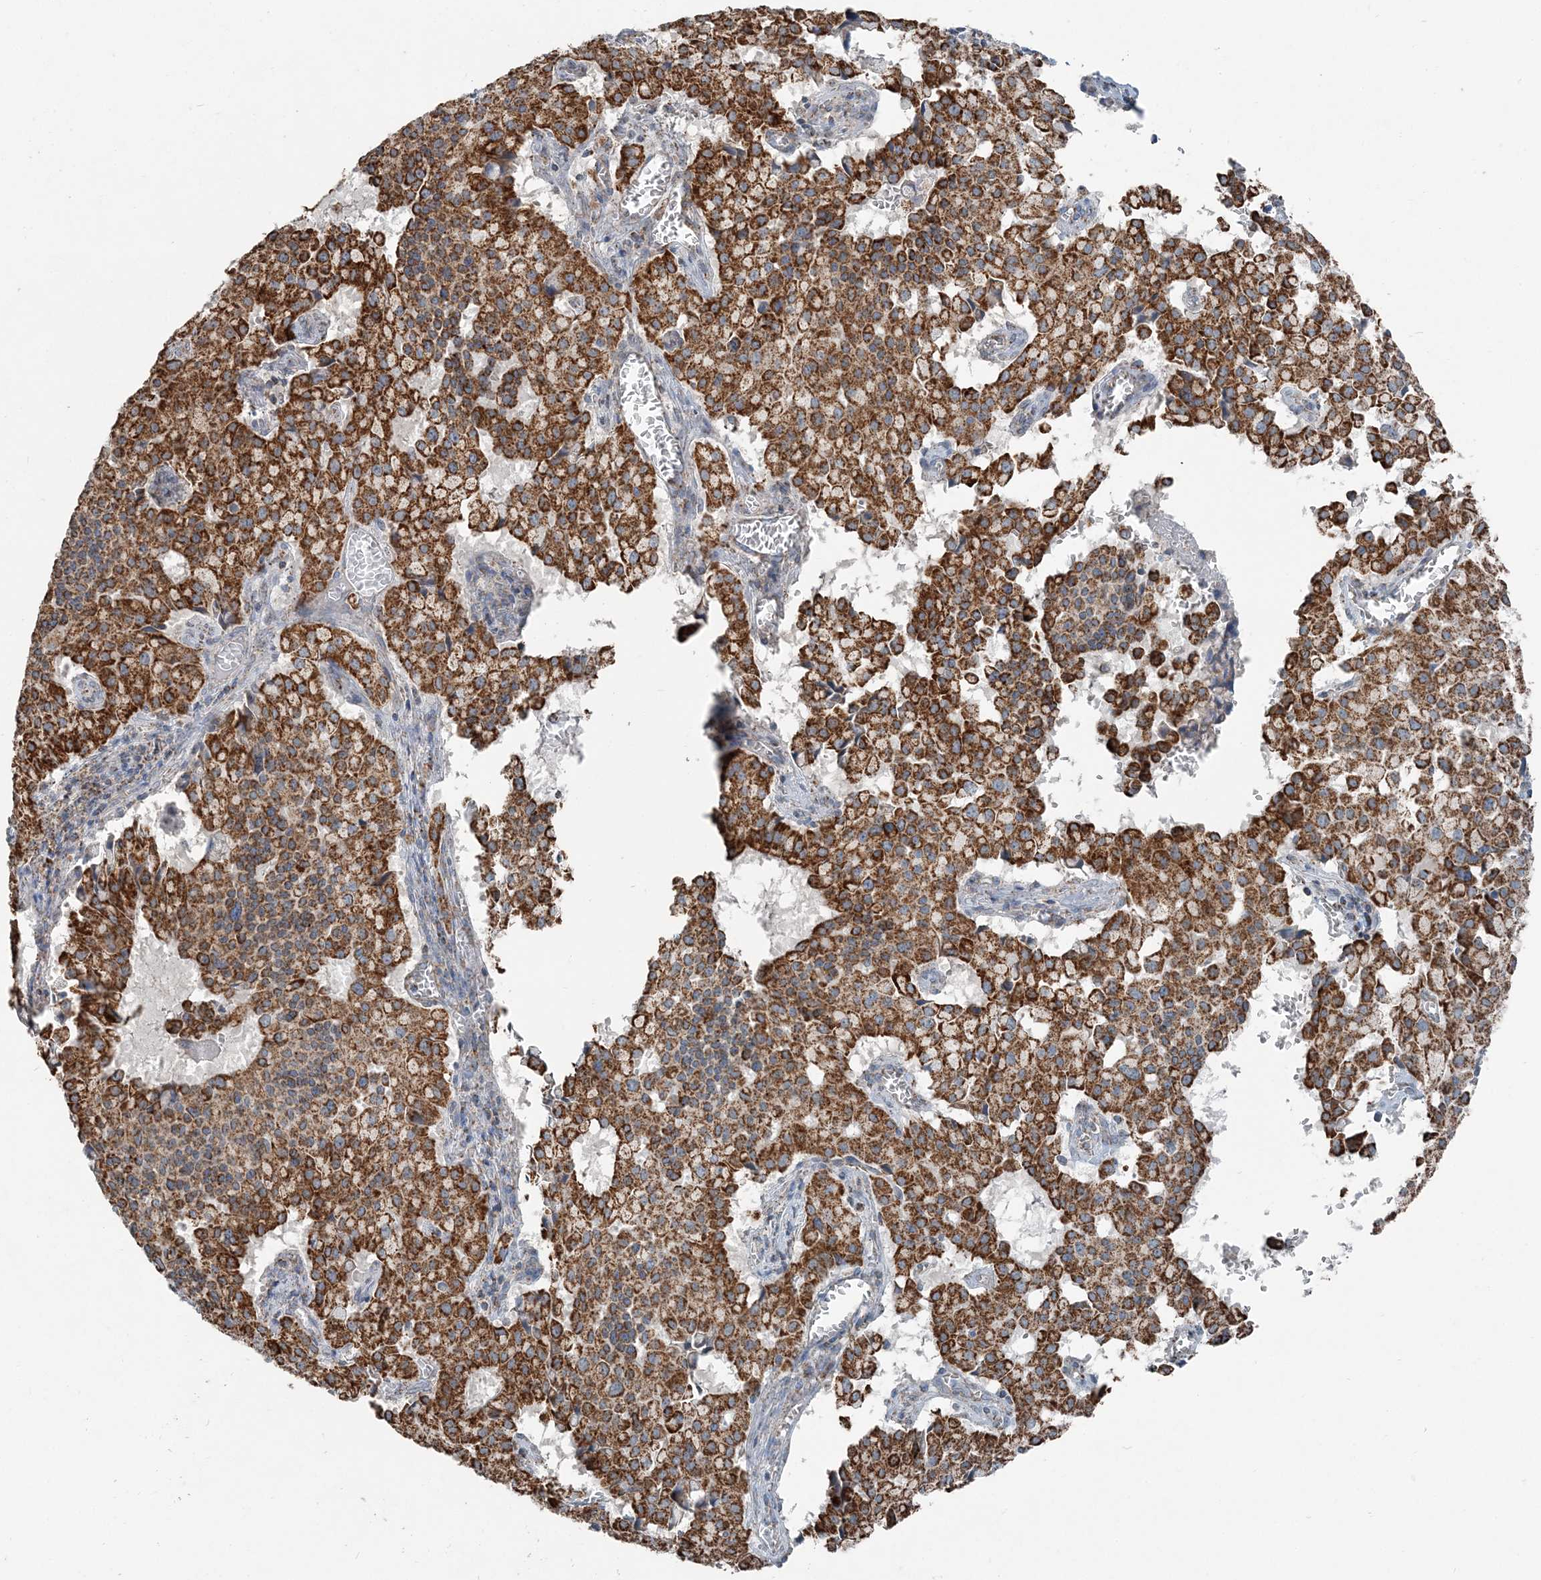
{"staining": {"intensity": "strong", "quantity": ">75%", "location": "cytoplasmic/membranous"}, "tissue": "pancreatic cancer", "cell_type": "Tumor cells", "image_type": "cancer", "snomed": [{"axis": "morphology", "description": "Adenocarcinoma, NOS"}, {"axis": "topography", "description": "Pancreas"}], "caption": "A brown stain highlights strong cytoplasmic/membranous expression of a protein in adenocarcinoma (pancreatic) tumor cells.", "gene": "SUCLG1", "patient": {"sex": "male", "age": 65}}